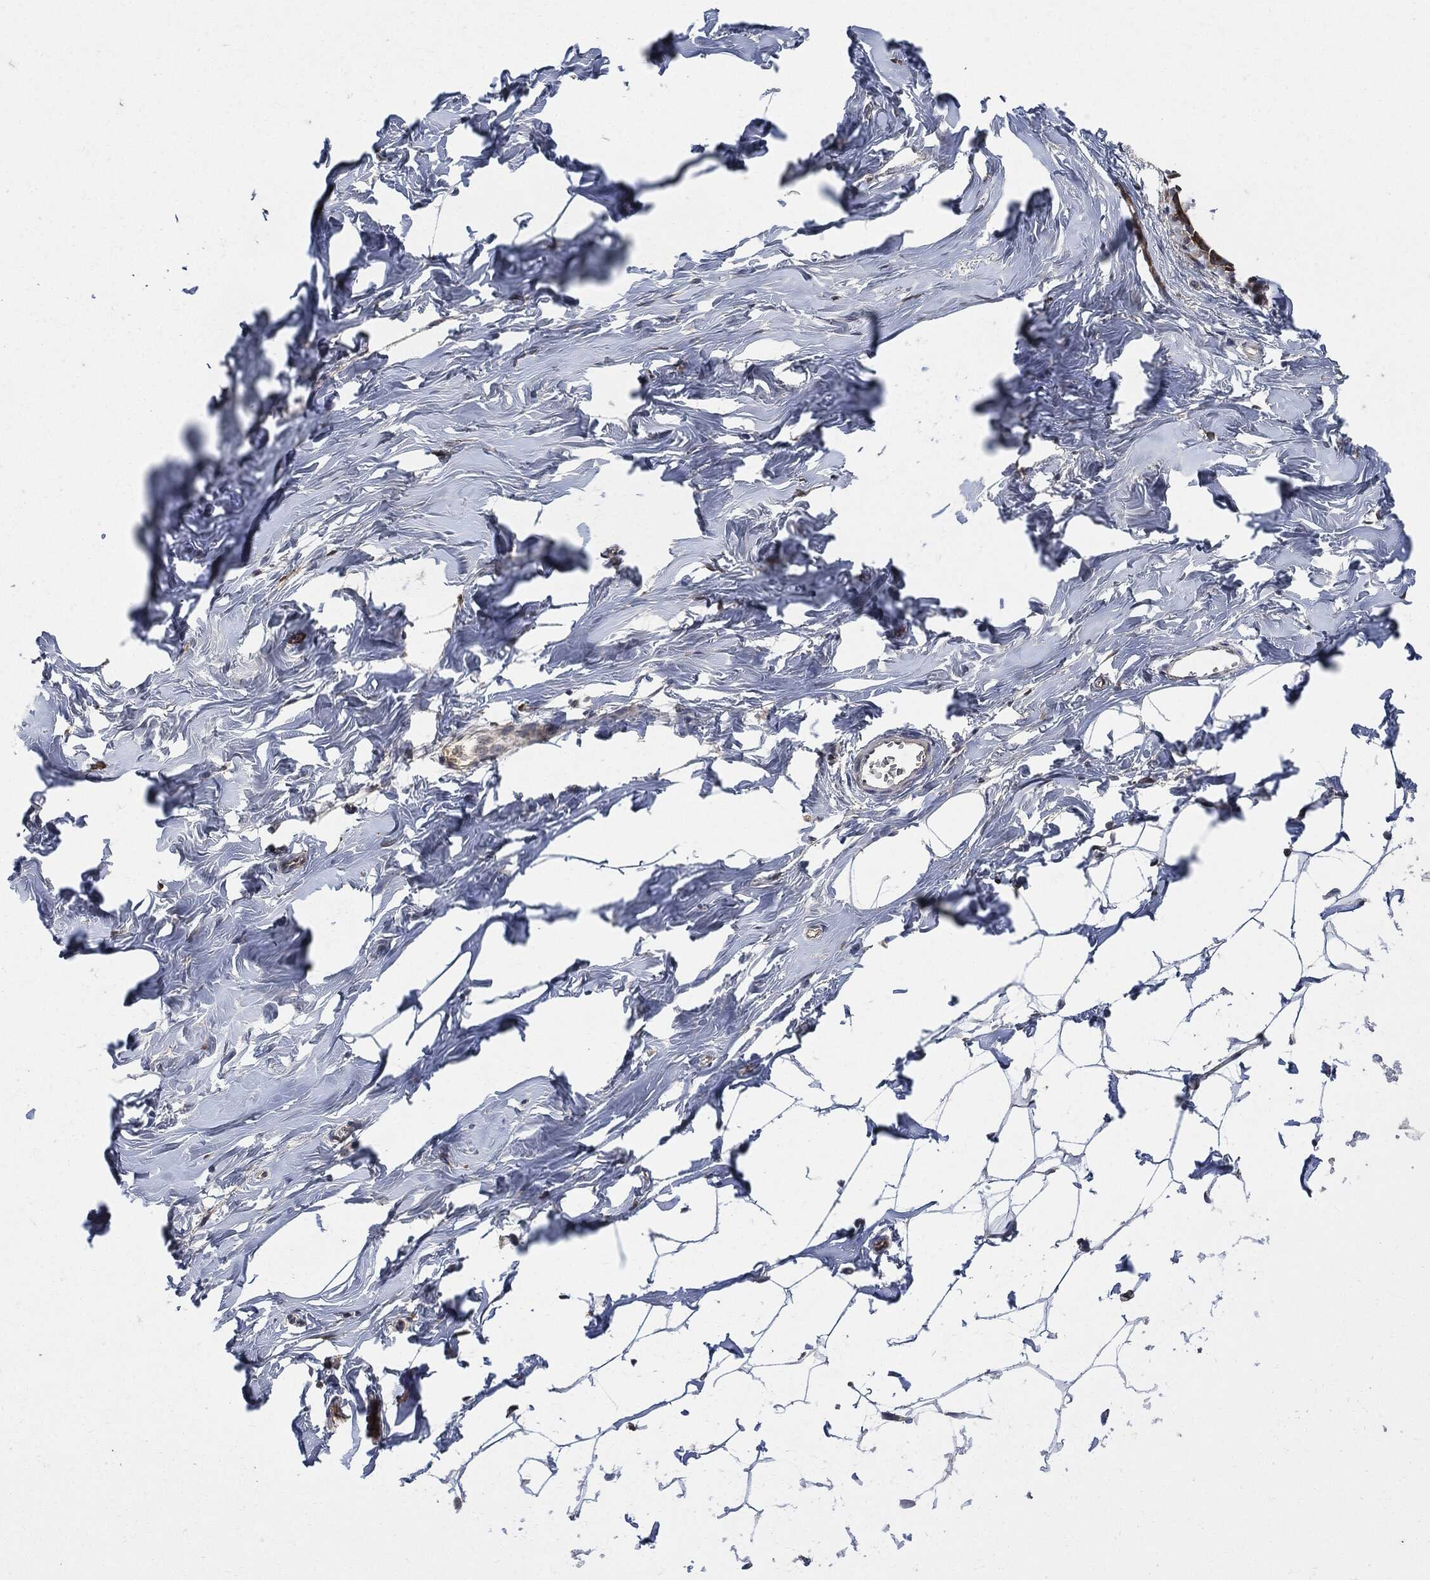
{"staining": {"intensity": "negative", "quantity": "none", "location": "none"}, "tissue": "breast", "cell_type": "Adipocytes", "image_type": "normal", "snomed": [{"axis": "morphology", "description": "Normal tissue, NOS"}, {"axis": "morphology", "description": "Lobular carcinoma, in situ"}, {"axis": "topography", "description": "Breast"}], "caption": "Image shows no protein expression in adipocytes of benign breast. Nuclei are stained in blue.", "gene": "XPNPEP1", "patient": {"sex": "female", "age": 35}}